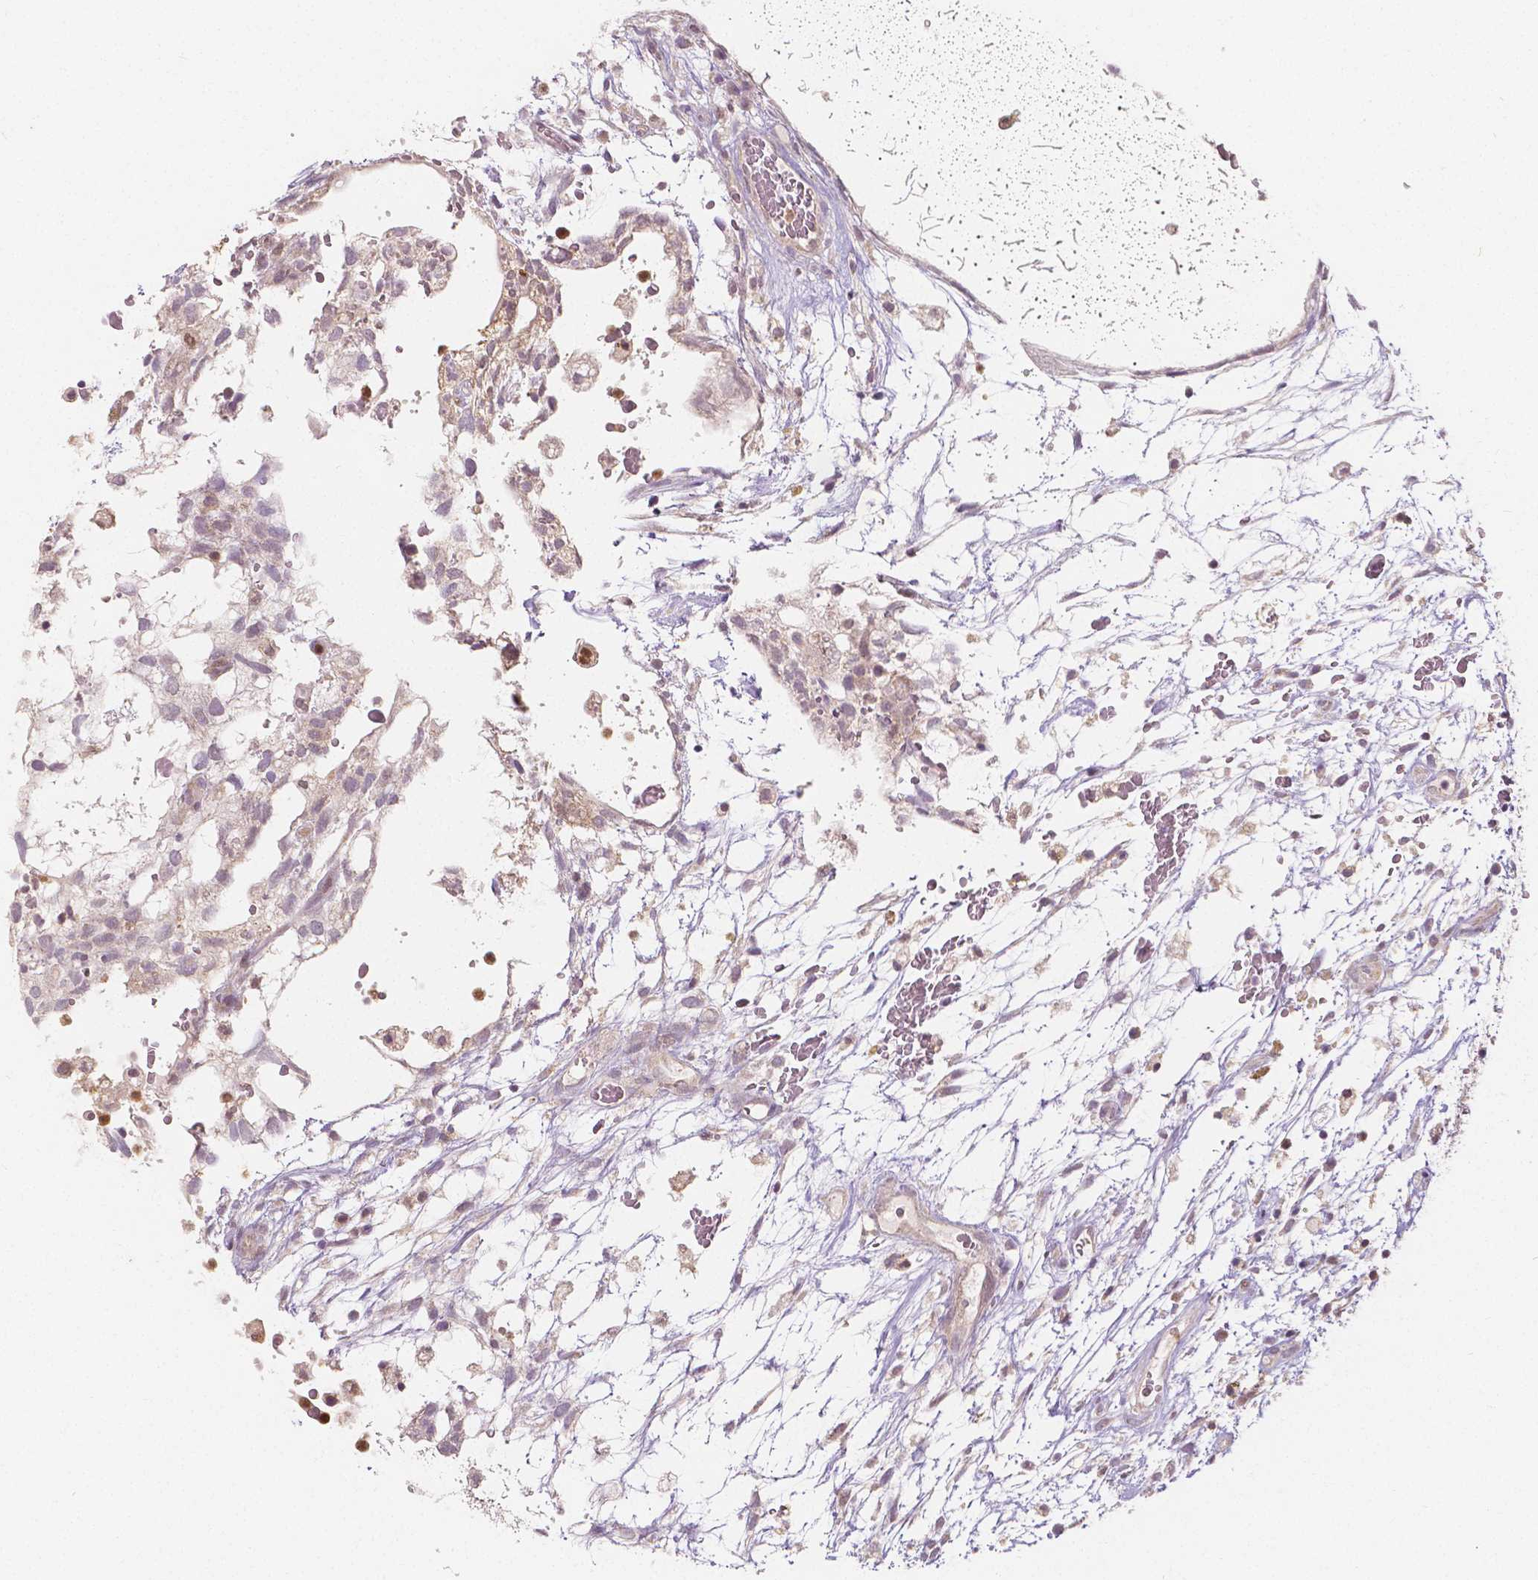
{"staining": {"intensity": "weak", "quantity": "25%-75%", "location": "cytoplasmic/membranous"}, "tissue": "testis cancer", "cell_type": "Tumor cells", "image_type": "cancer", "snomed": [{"axis": "morphology", "description": "Normal tissue, NOS"}, {"axis": "morphology", "description": "Carcinoma, Embryonal, NOS"}, {"axis": "topography", "description": "Testis"}], "caption": "The photomicrograph shows immunohistochemical staining of embryonal carcinoma (testis). There is weak cytoplasmic/membranous staining is seen in approximately 25%-75% of tumor cells.", "gene": "NAPRT", "patient": {"sex": "male", "age": 32}}